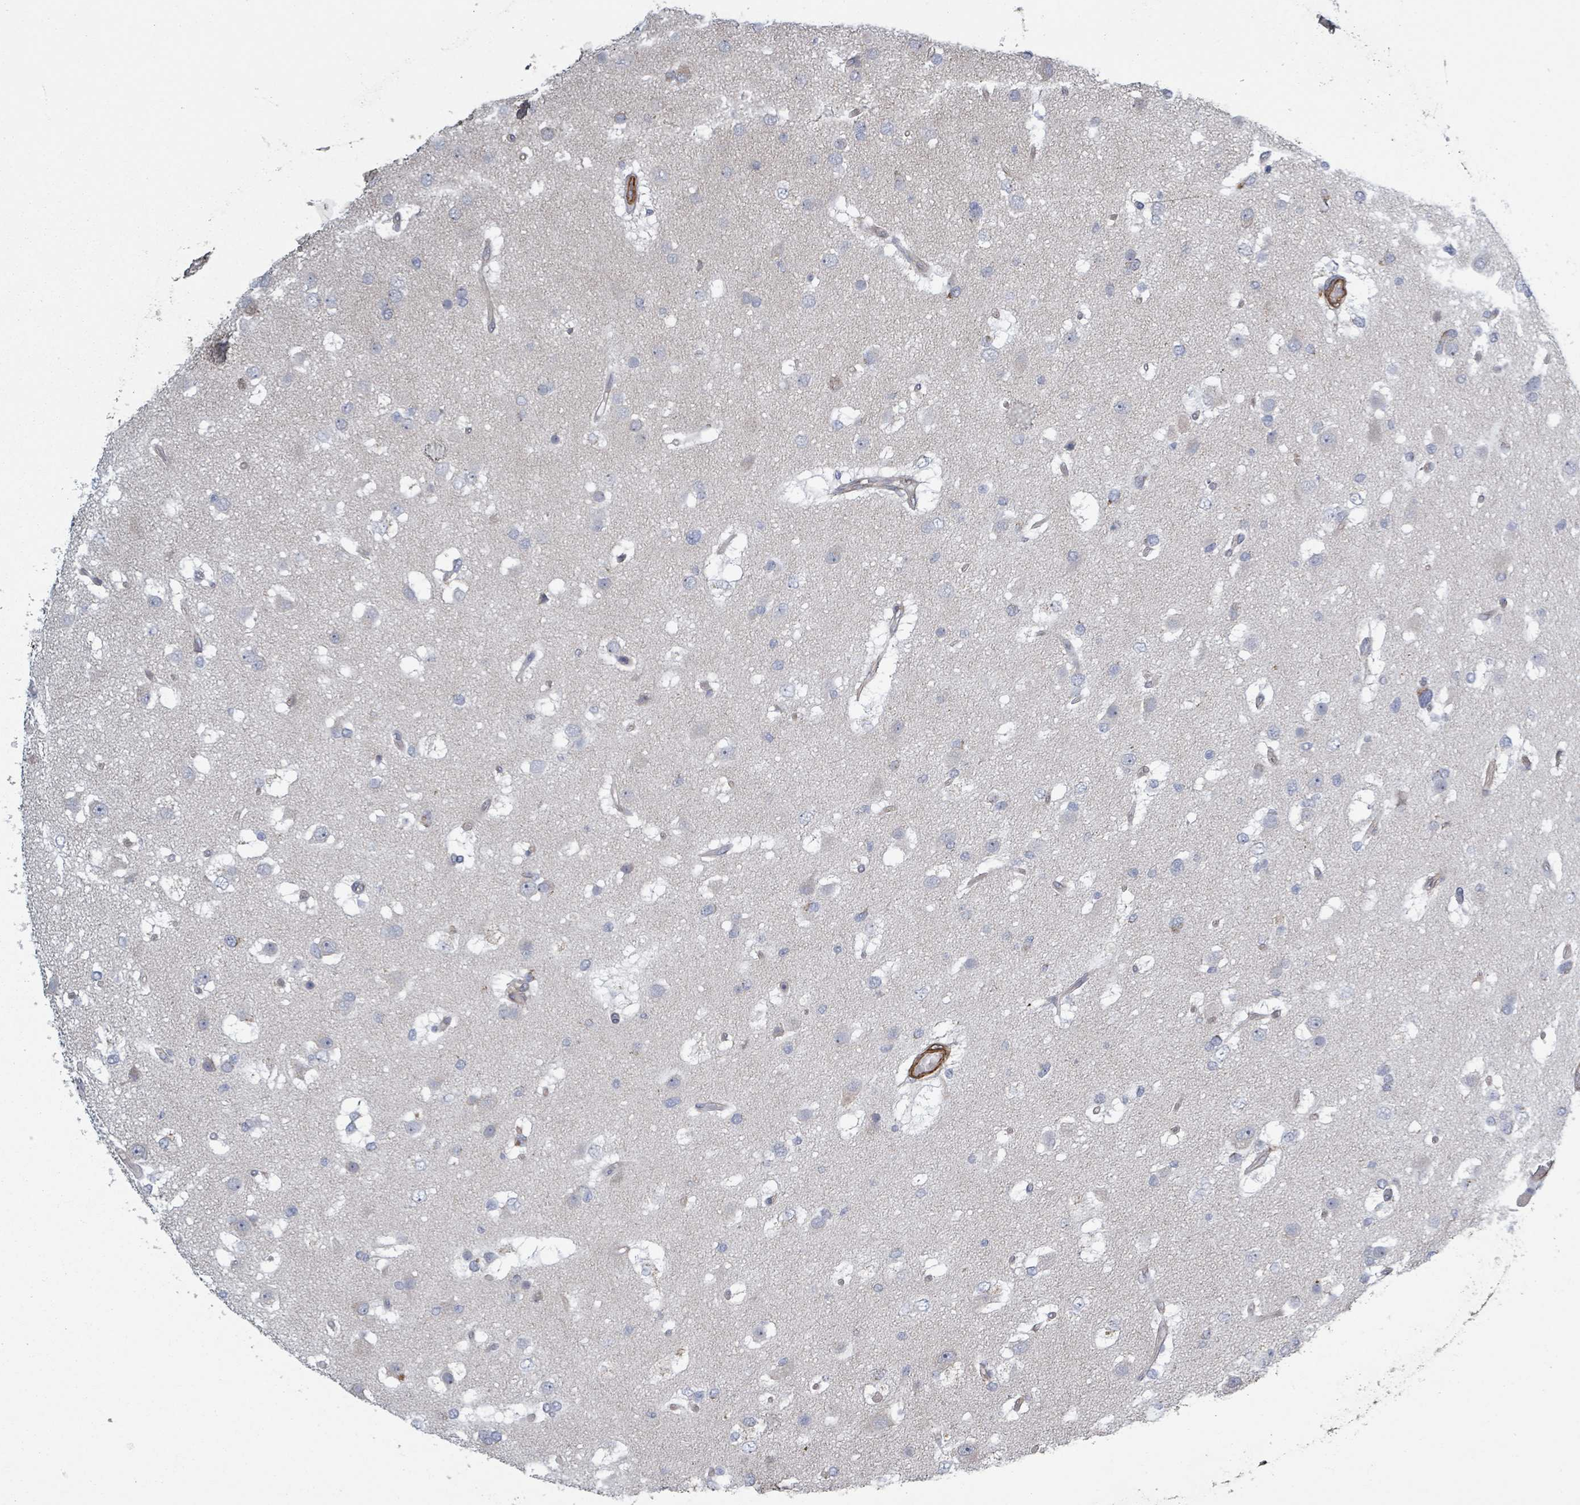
{"staining": {"intensity": "negative", "quantity": "none", "location": "none"}, "tissue": "glioma", "cell_type": "Tumor cells", "image_type": "cancer", "snomed": [{"axis": "morphology", "description": "Glioma, malignant, High grade"}, {"axis": "topography", "description": "Brain"}], "caption": "Immunohistochemistry (IHC) of human glioma shows no staining in tumor cells. Brightfield microscopy of immunohistochemistry (IHC) stained with DAB (brown) and hematoxylin (blue), captured at high magnification.", "gene": "ADCK1", "patient": {"sex": "male", "age": 53}}